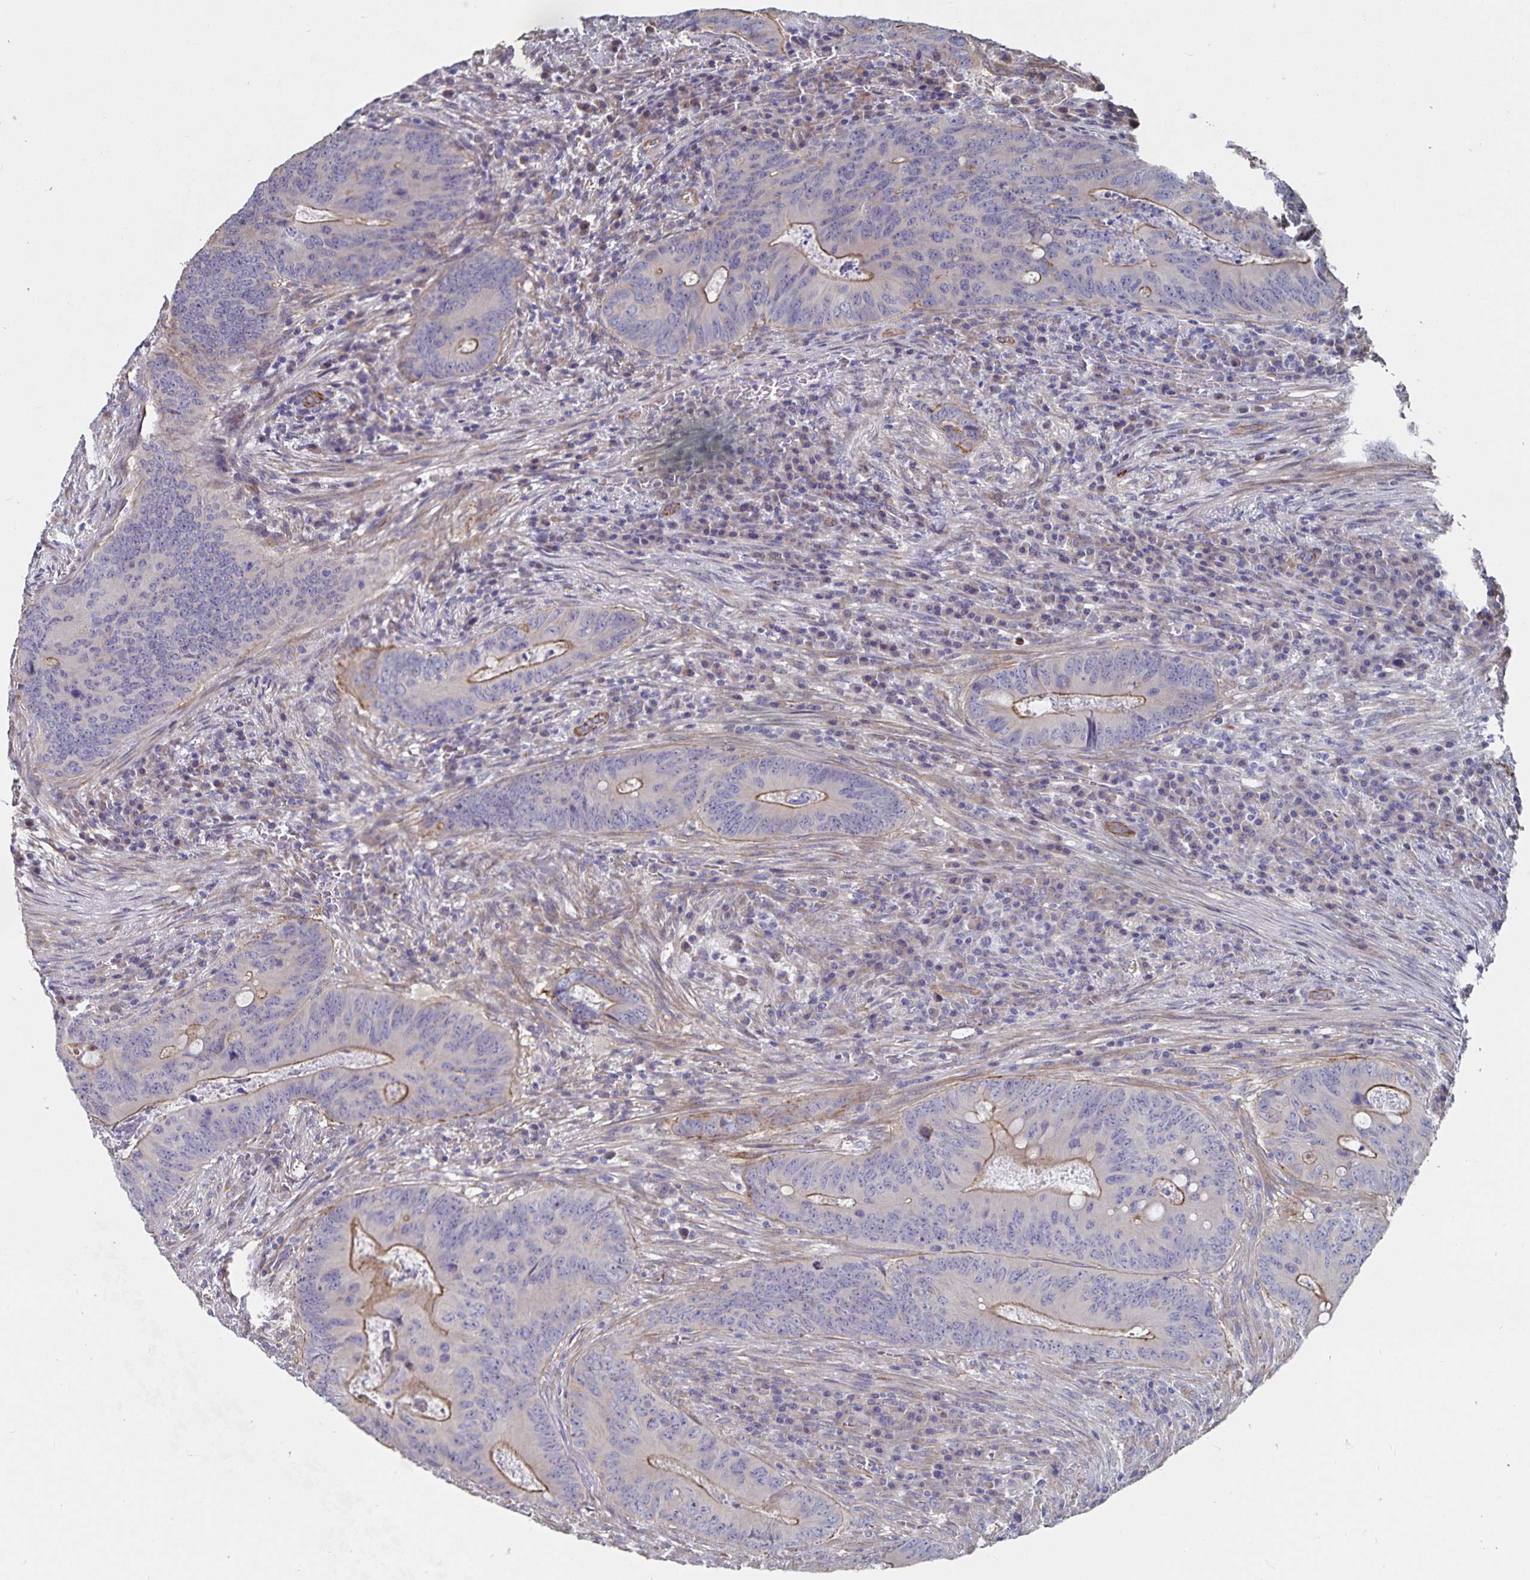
{"staining": {"intensity": "moderate", "quantity": "<25%", "location": "cytoplasmic/membranous"}, "tissue": "colorectal cancer", "cell_type": "Tumor cells", "image_type": "cancer", "snomed": [{"axis": "morphology", "description": "Adenocarcinoma, NOS"}, {"axis": "topography", "description": "Colon"}], "caption": "Tumor cells demonstrate low levels of moderate cytoplasmic/membranous positivity in about <25% of cells in adenocarcinoma (colorectal).", "gene": "SSTR1", "patient": {"sex": "female", "age": 74}}